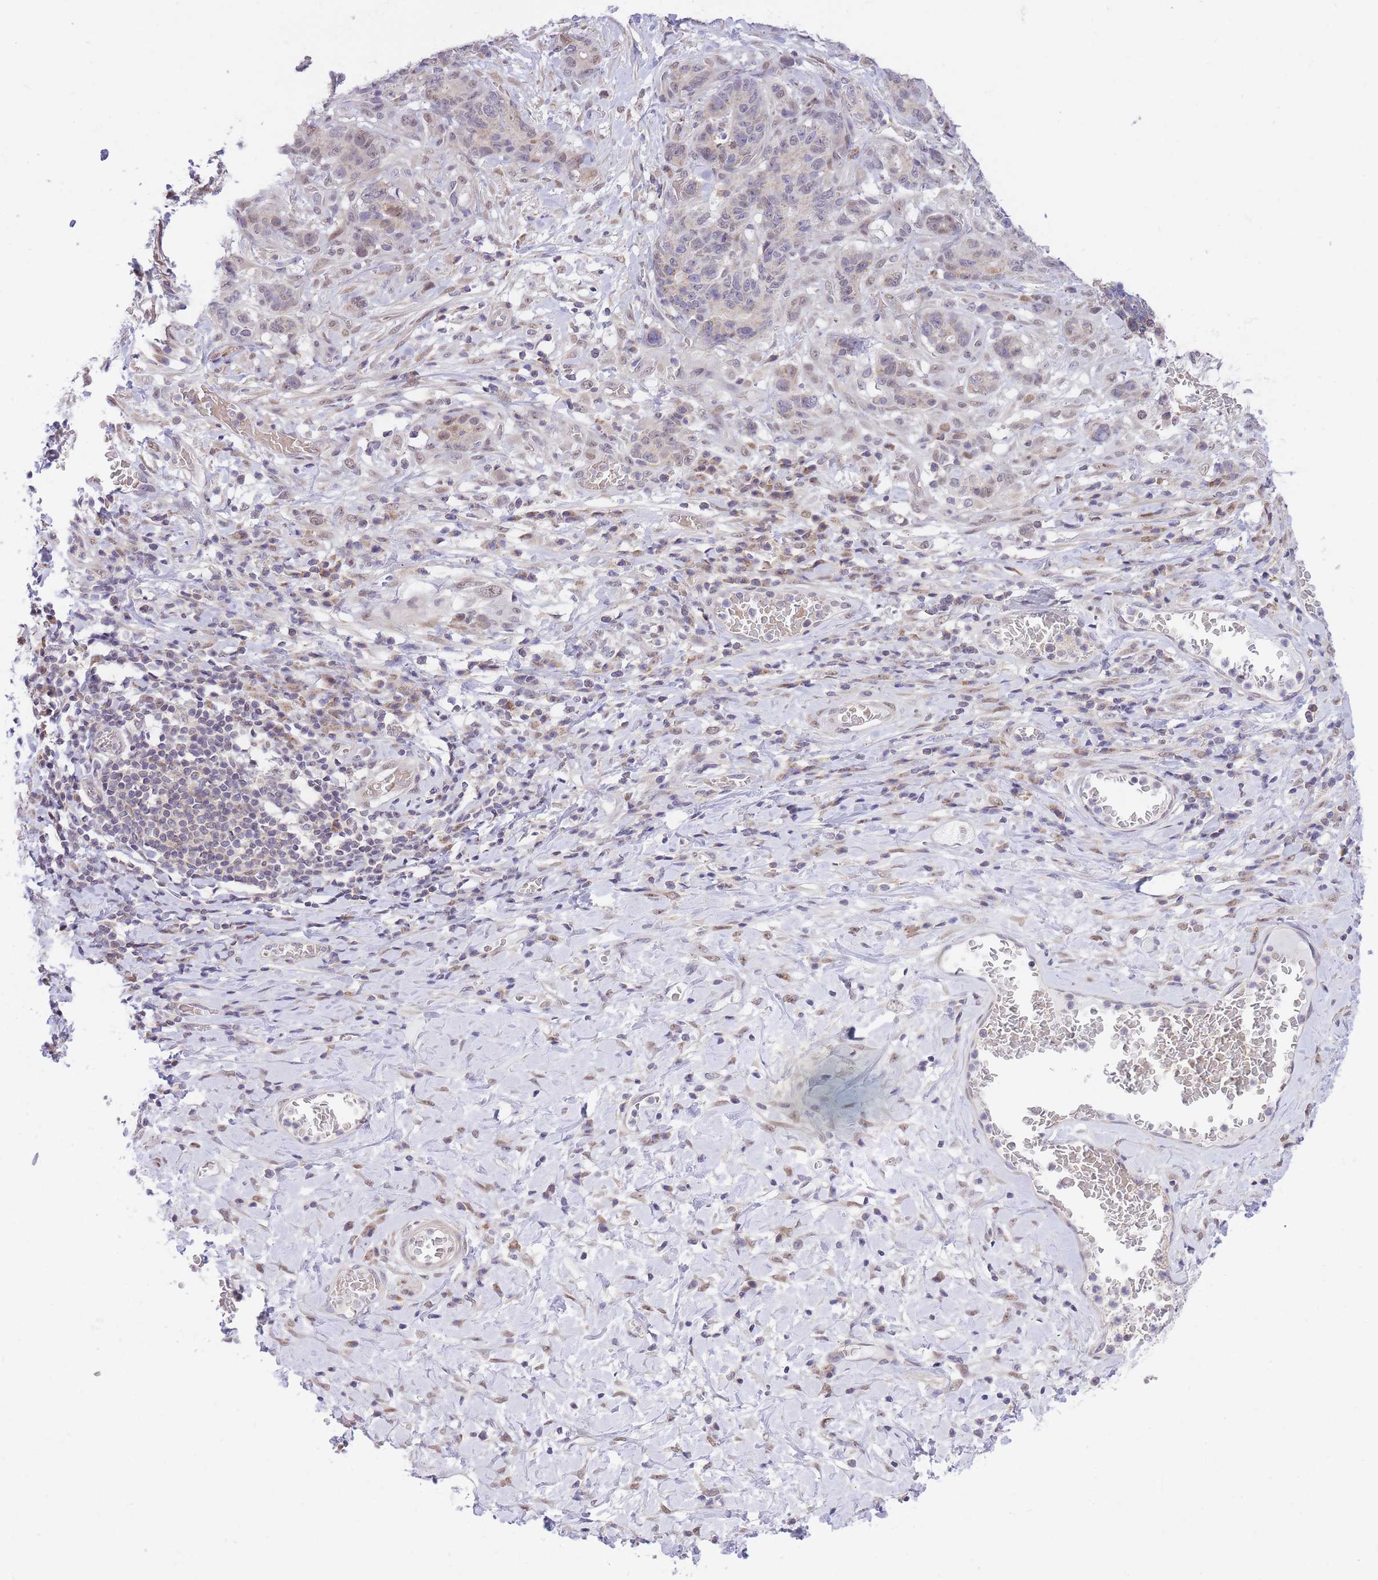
{"staining": {"intensity": "negative", "quantity": "none", "location": "none"}, "tissue": "stomach cancer", "cell_type": "Tumor cells", "image_type": "cancer", "snomed": [{"axis": "morphology", "description": "Normal tissue, NOS"}, {"axis": "morphology", "description": "Adenocarcinoma, NOS"}, {"axis": "topography", "description": "Stomach"}], "caption": "Immunohistochemistry micrograph of neoplastic tissue: human stomach cancer (adenocarcinoma) stained with DAB demonstrates no significant protein positivity in tumor cells.", "gene": "MINDY2", "patient": {"sex": "female", "age": 64}}